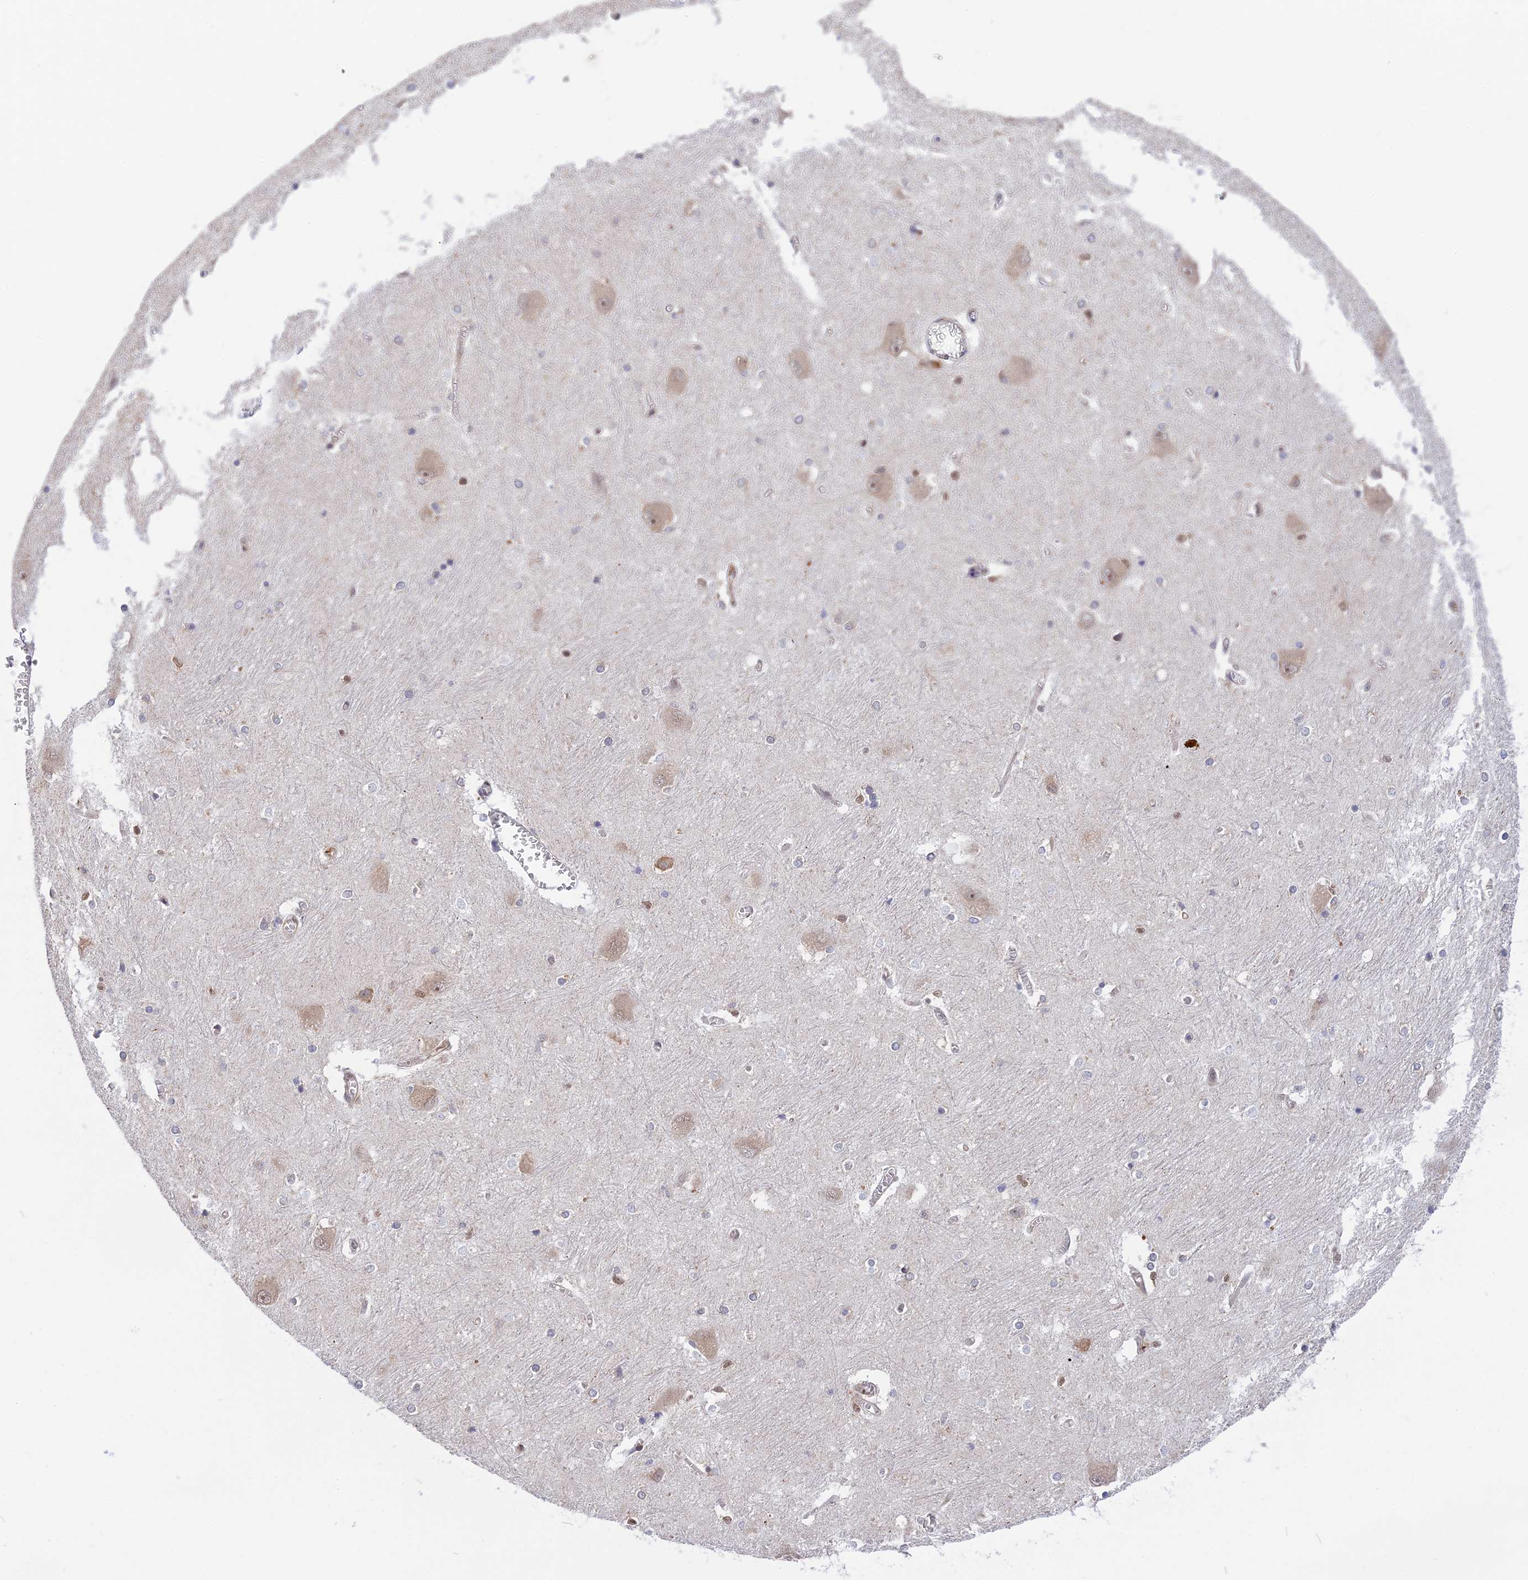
{"staining": {"intensity": "negative", "quantity": "none", "location": "none"}, "tissue": "caudate", "cell_type": "Glial cells", "image_type": "normal", "snomed": [{"axis": "morphology", "description": "Normal tissue, NOS"}, {"axis": "topography", "description": "Lateral ventricle wall"}], "caption": "Glial cells show no significant positivity in normal caudate. The staining was performed using DAB to visualize the protein expression in brown, while the nuclei were stained in blue with hematoxylin (Magnification: 20x).", "gene": "ZNF428", "patient": {"sex": "male", "age": 37}}